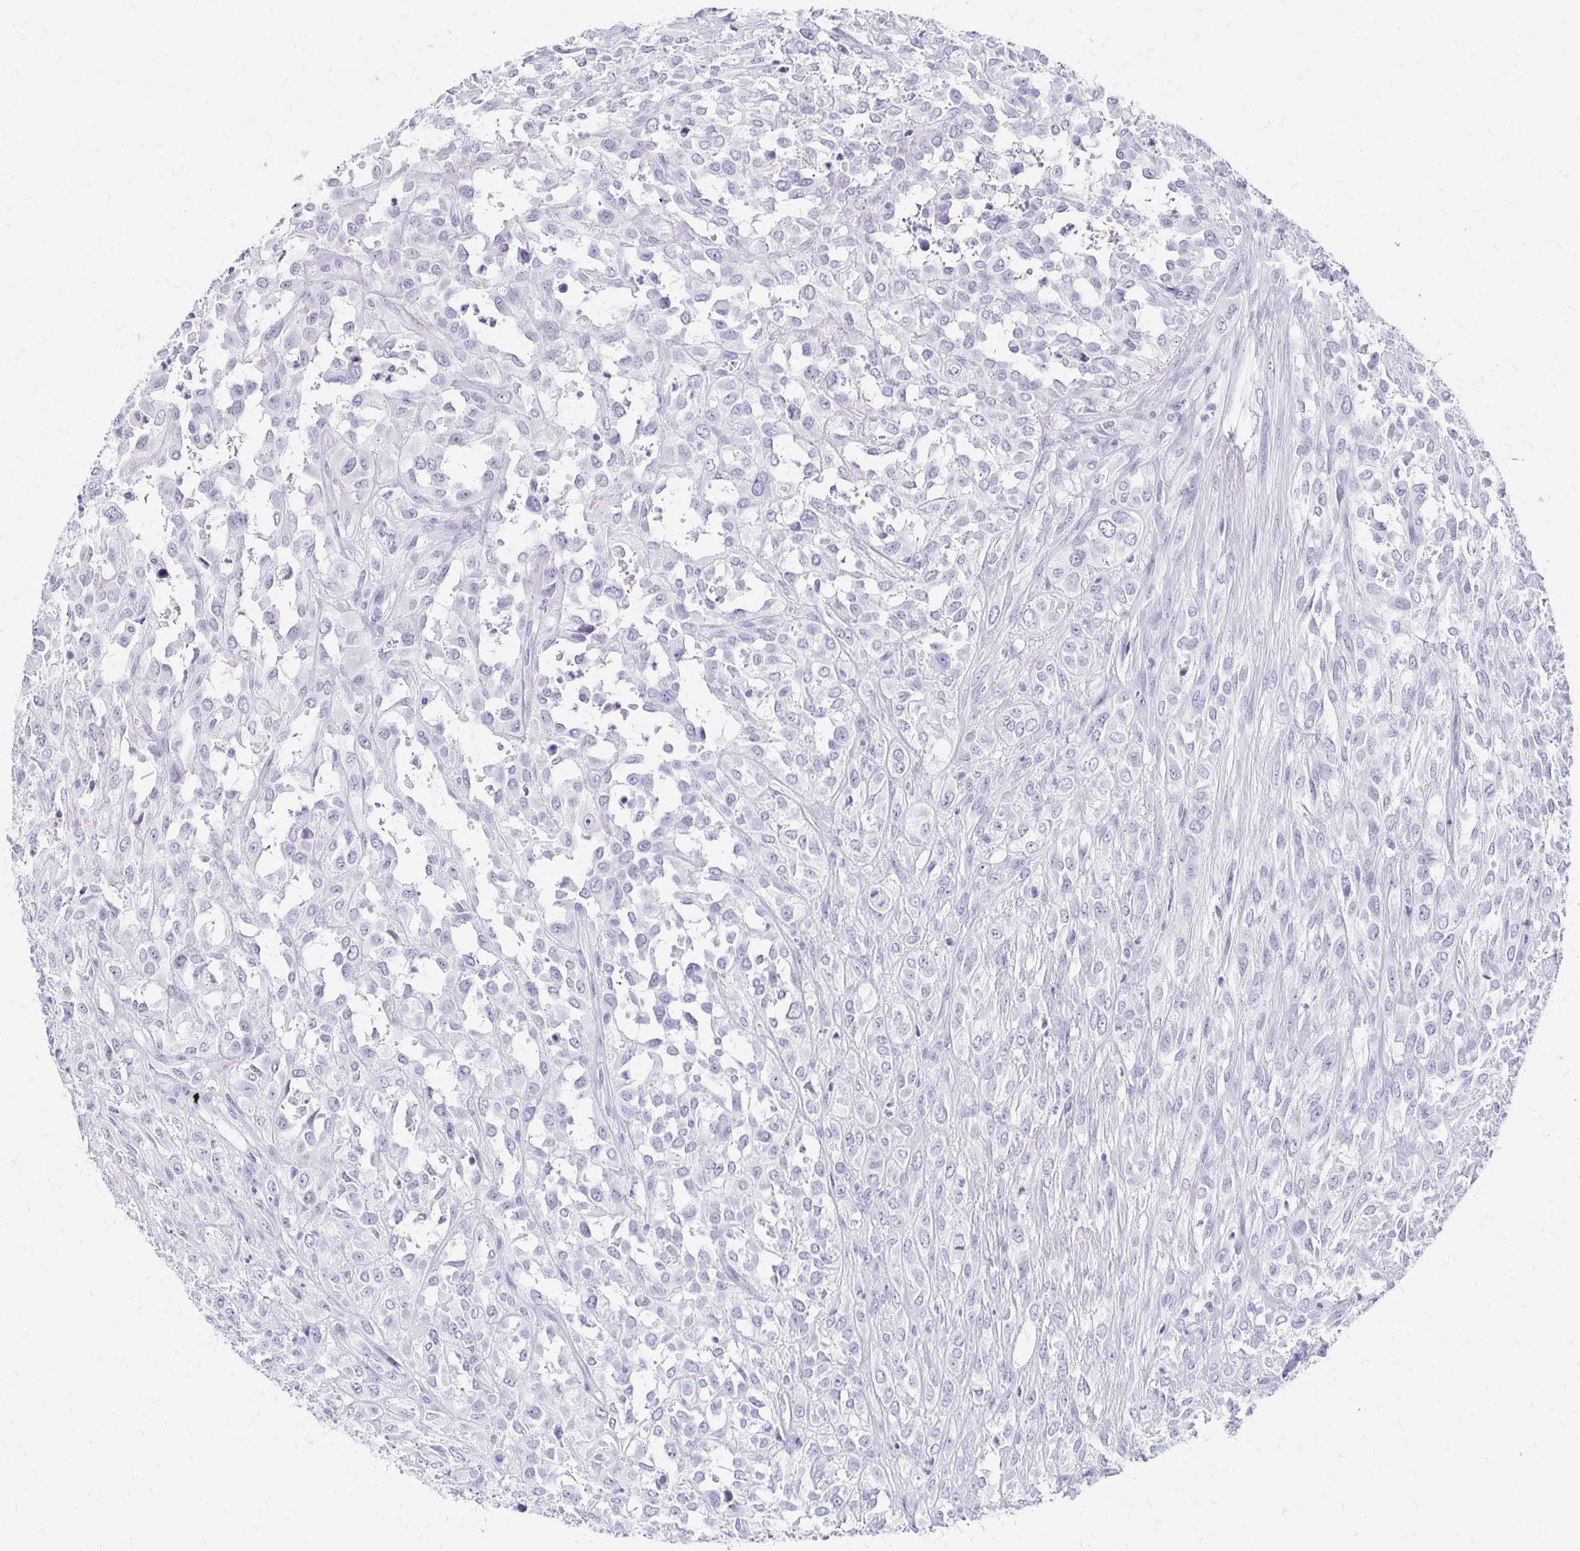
{"staining": {"intensity": "negative", "quantity": "none", "location": "none"}, "tissue": "urothelial cancer", "cell_type": "Tumor cells", "image_type": "cancer", "snomed": [{"axis": "morphology", "description": "Urothelial carcinoma, High grade"}, {"axis": "topography", "description": "Urinary bladder"}], "caption": "Tumor cells are negative for brown protein staining in urothelial cancer. Brightfield microscopy of immunohistochemistry (IHC) stained with DAB (brown) and hematoxylin (blue), captured at high magnification.", "gene": "SYT2", "patient": {"sex": "male", "age": 67}}